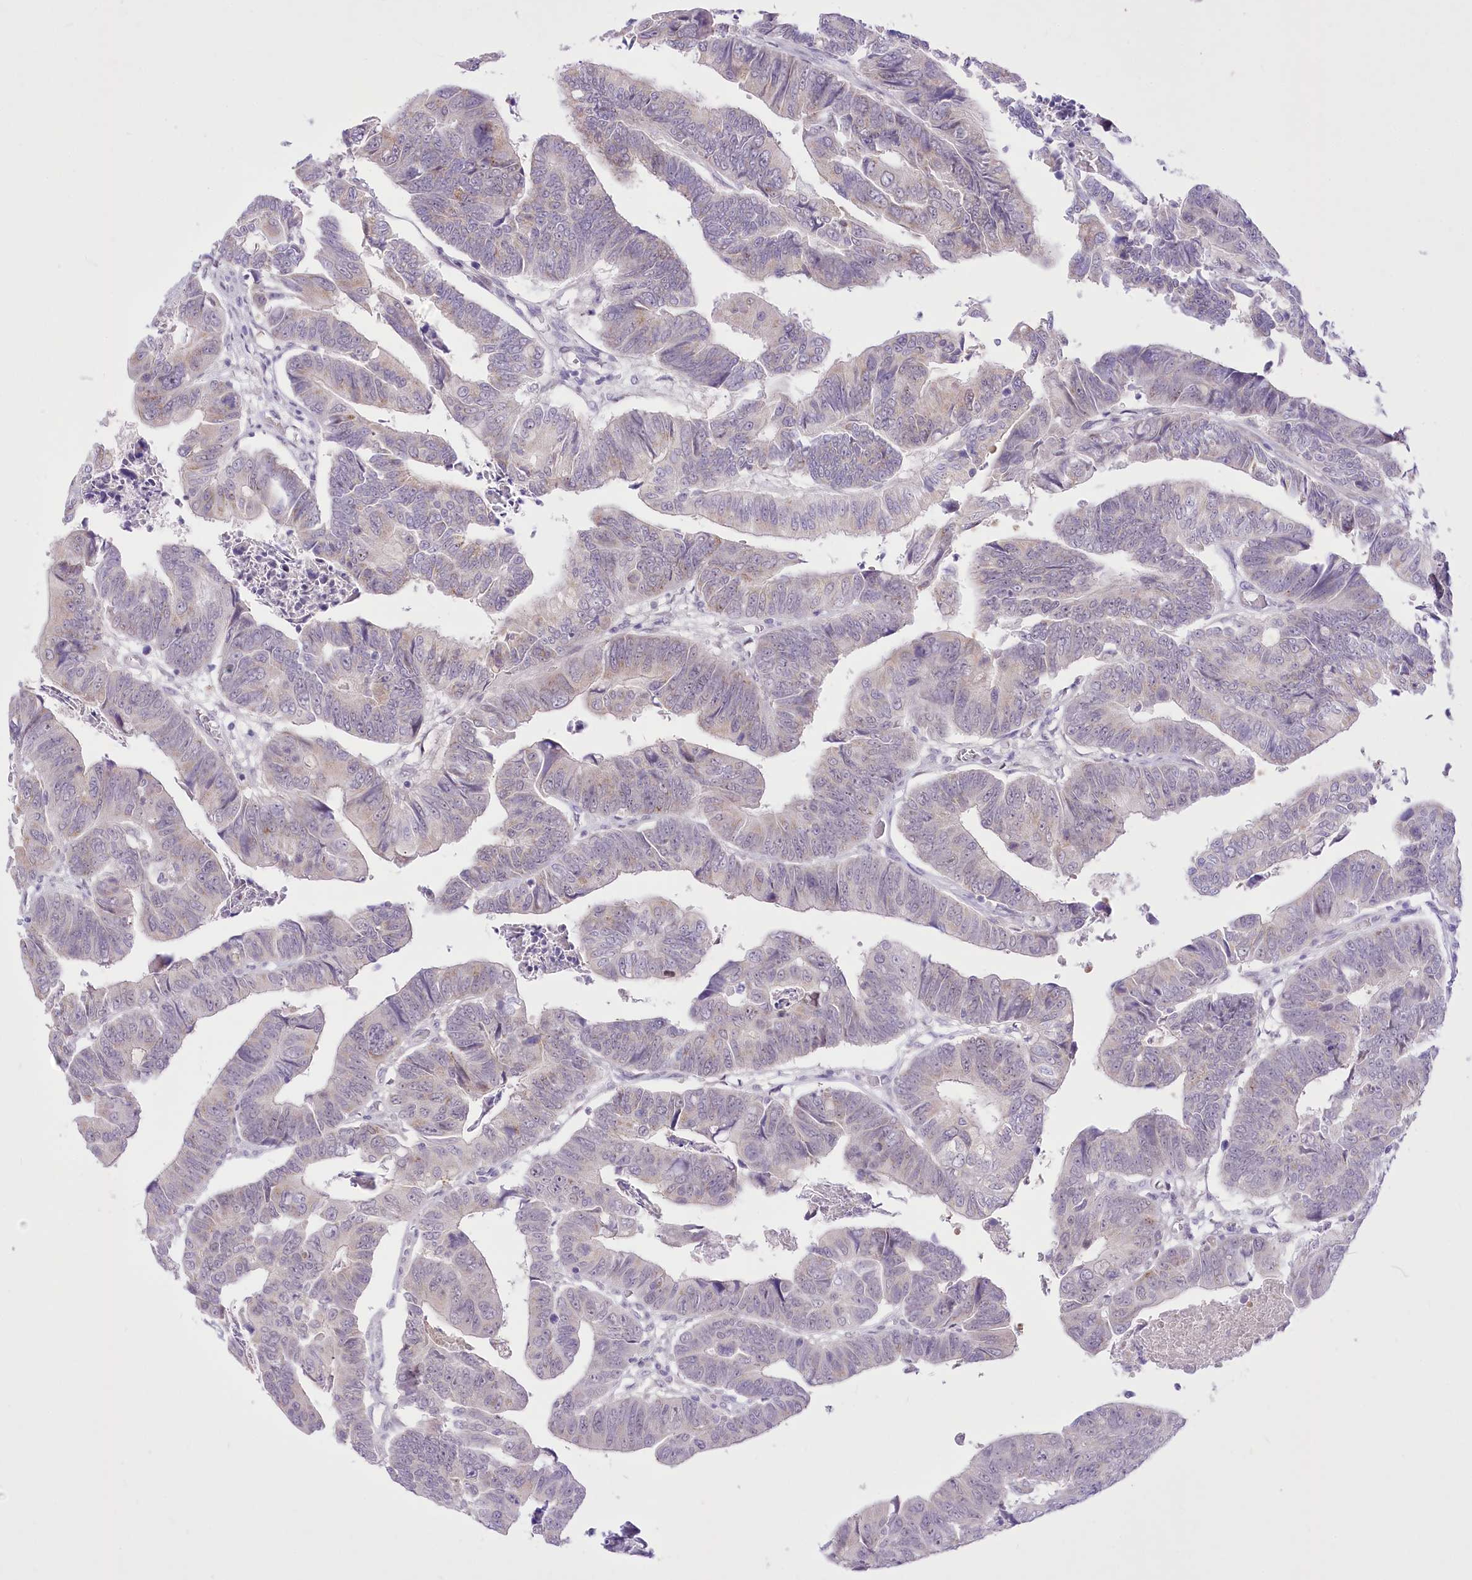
{"staining": {"intensity": "negative", "quantity": "none", "location": "none"}, "tissue": "colorectal cancer", "cell_type": "Tumor cells", "image_type": "cancer", "snomed": [{"axis": "morphology", "description": "Adenocarcinoma, NOS"}, {"axis": "topography", "description": "Rectum"}], "caption": "Tumor cells are negative for protein expression in human adenocarcinoma (colorectal).", "gene": "BEND7", "patient": {"sex": "female", "age": 65}}